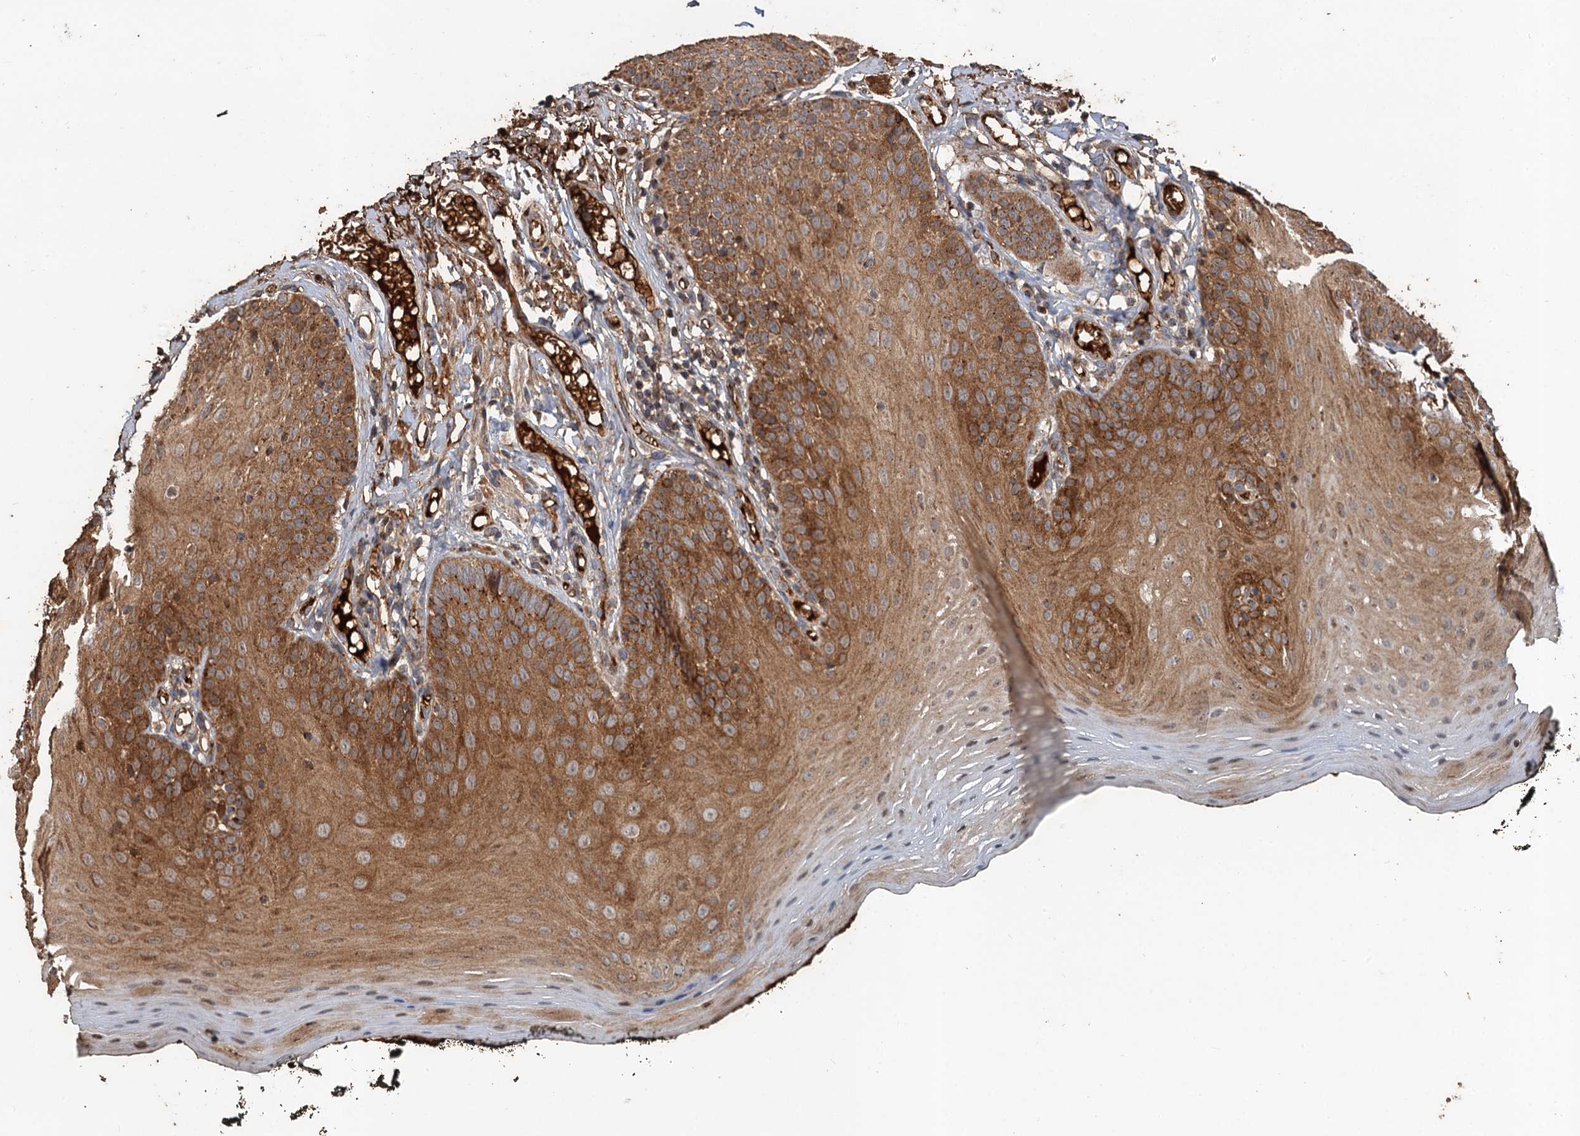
{"staining": {"intensity": "strong", "quantity": ">75%", "location": "cytoplasmic/membranous"}, "tissue": "oral mucosa", "cell_type": "Squamous epithelial cells", "image_type": "normal", "snomed": [{"axis": "morphology", "description": "Normal tissue, NOS"}, {"axis": "topography", "description": "Oral tissue"}], "caption": "This image displays immunohistochemistry (IHC) staining of unremarkable human oral mucosa, with high strong cytoplasmic/membranous positivity in approximately >75% of squamous epithelial cells.", "gene": "DEXI", "patient": {"sex": "male", "age": 74}}